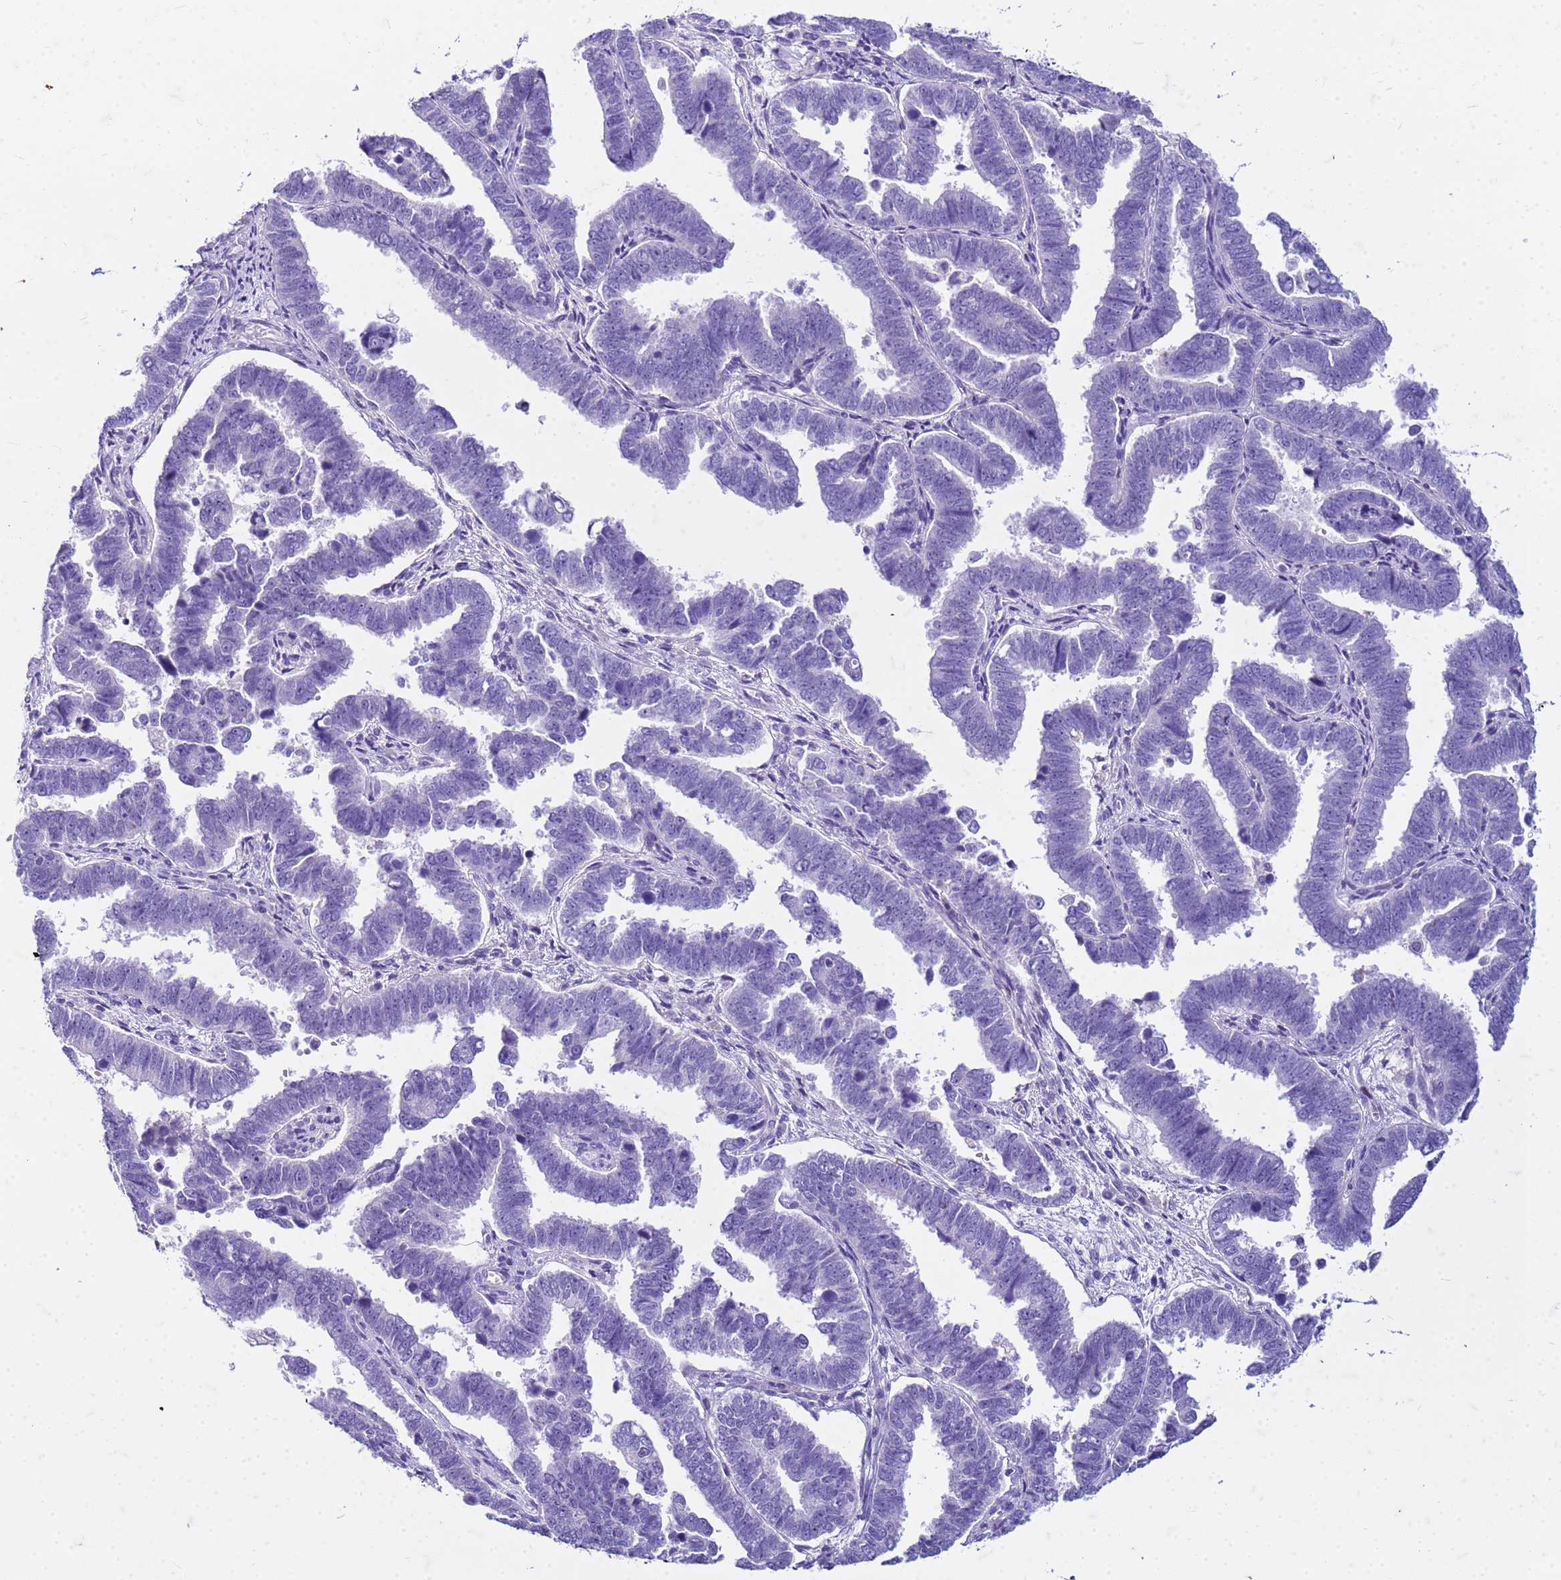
{"staining": {"intensity": "negative", "quantity": "none", "location": "none"}, "tissue": "endometrial cancer", "cell_type": "Tumor cells", "image_type": "cancer", "snomed": [{"axis": "morphology", "description": "Adenocarcinoma, NOS"}, {"axis": "topography", "description": "Endometrium"}], "caption": "High power microscopy histopathology image of an IHC photomicrograph of endometrial adenocarcinoma, revealing no significant expression in tumor cells.", "gene": "CFAP100", "patient": {"sex": "female", "age": 75}}